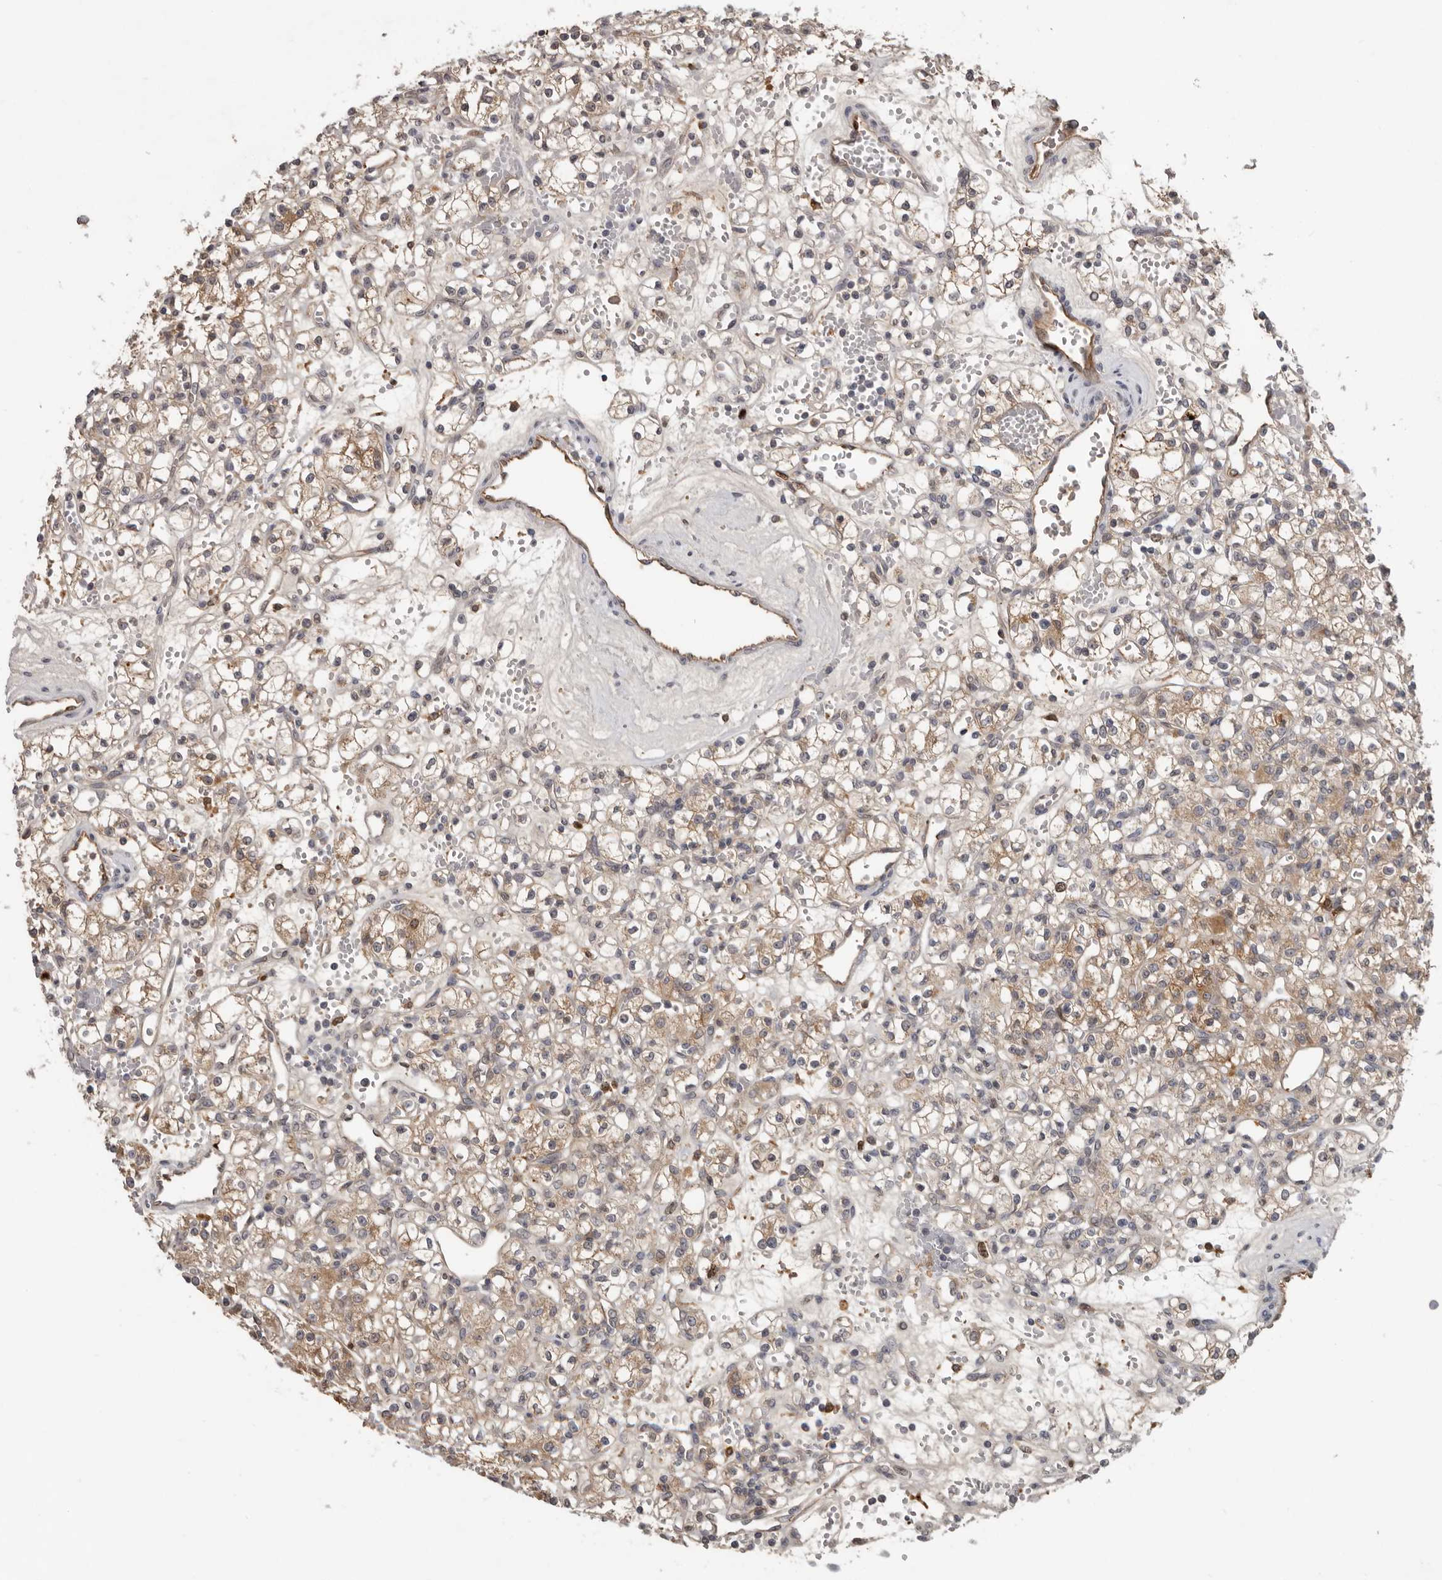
{"staining": {"intensity": "weak", "quantity": "25%-75%", "location": "cytoplasmic/membranous"}, "tissue": "renal cancer", "cell_type": "Tumor cells", "image_type": "cancer", "snomed": [{"axis": "morphology", "description": "Adenocarcinoma, NOS"}, {"axis": "topography", "description": "Kidney"}], "caption": "This is an image of immunohistochemistry staining of renal cancer, which shows weak expression in the cytoplasmic/membranous of tumor cells.", "gene": "CDCA8", "patient": {"sex": "female", "age": 59}}